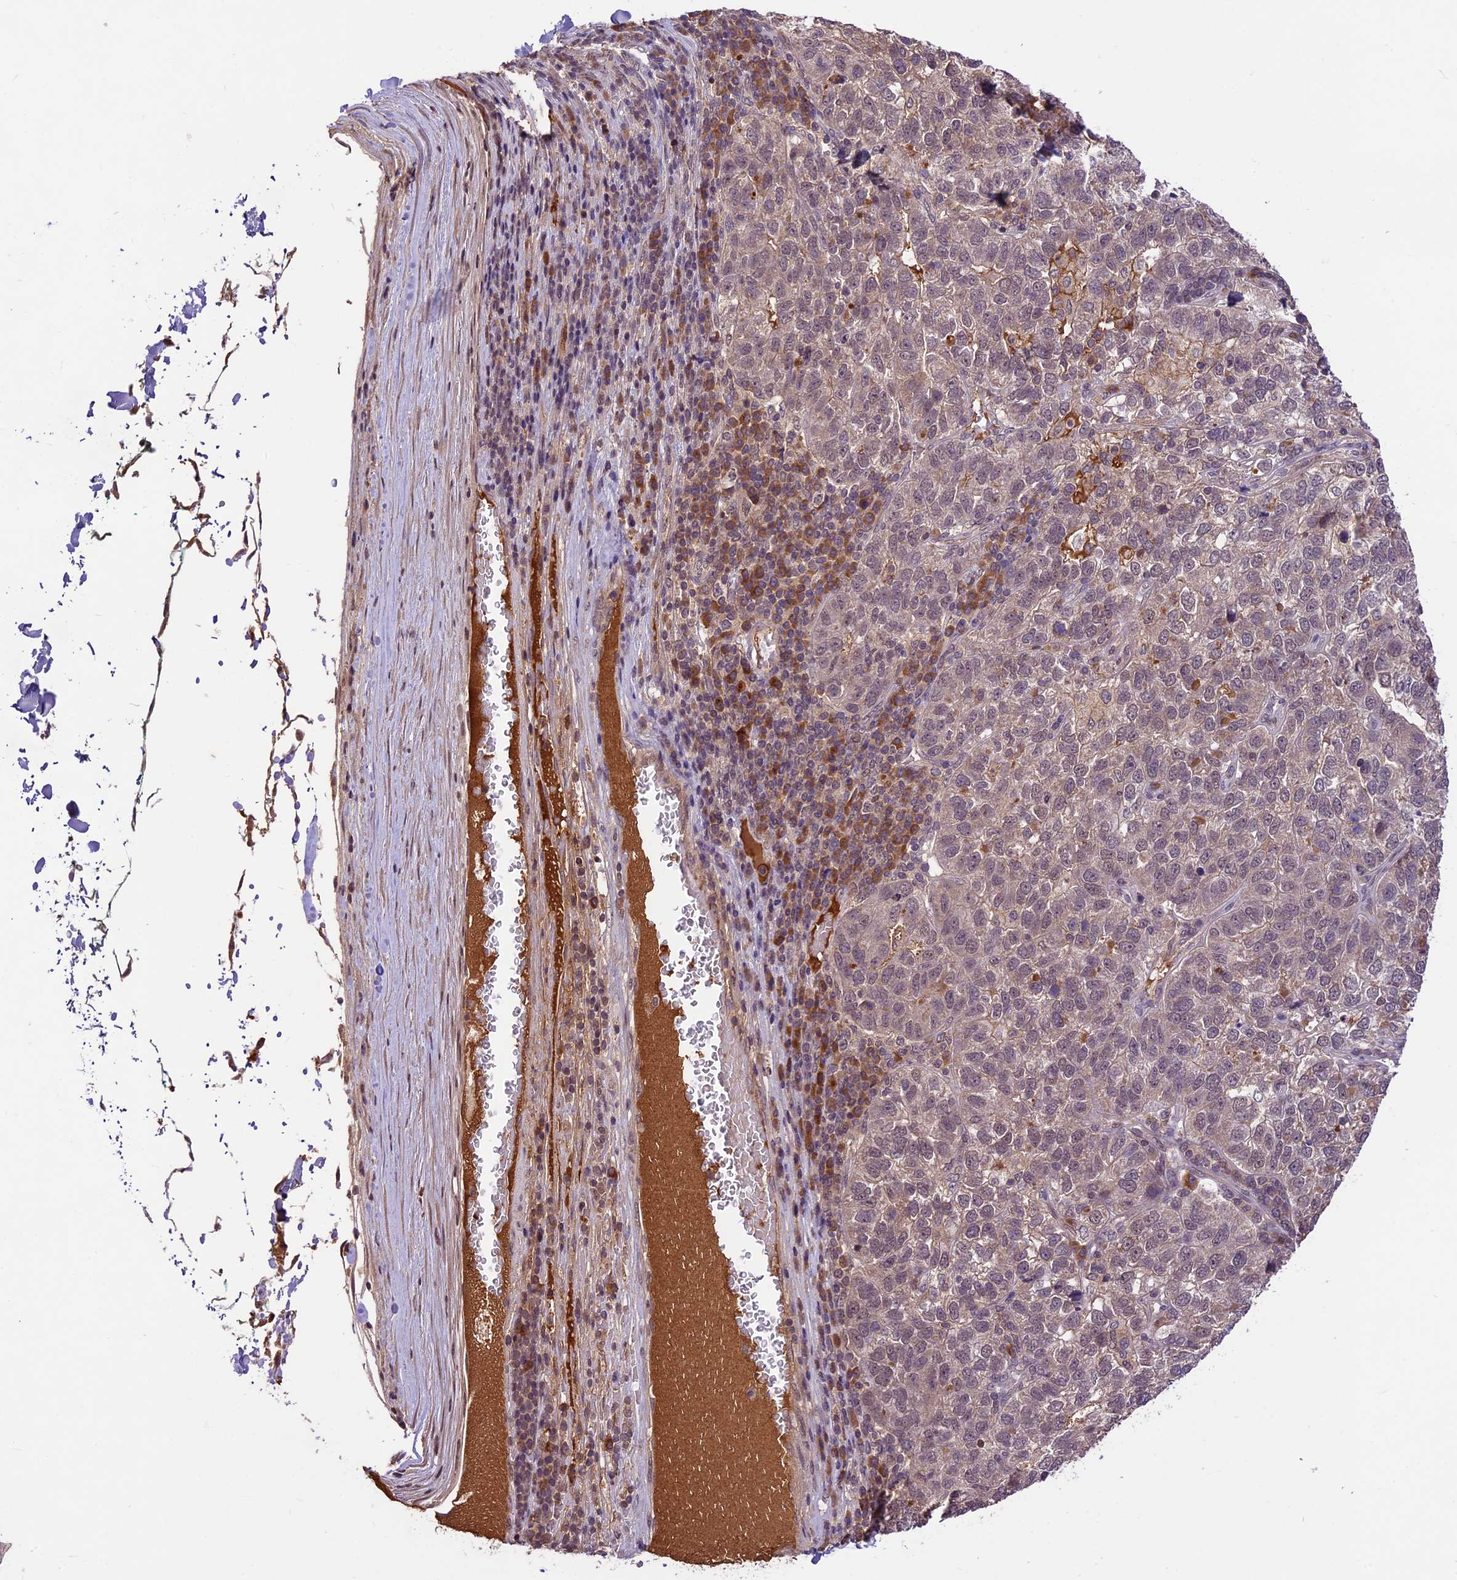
{"staining": {"intensity": "moderate", "quantity": "25%-75%", "location": "cytoplasmic/membranous"}, "tissue": "pancreatic cancer", "cell_type": "Tumor cells", "image_type": "cancer", "snomed": [{"axis": "morphology", "description": "Adenocarcinoma, NOS"}, {"axis": "topography", "description": "Pancreas"}], "caption": "Protein expression analysis of pancreatic cancer (adenocarcinoma) demonstrates moderate cytoplasmic/membranous expression in about 25%-75% of tumor cells.", "gene": "ATP10A", "patient": {"sex": "female", "age": 61}}